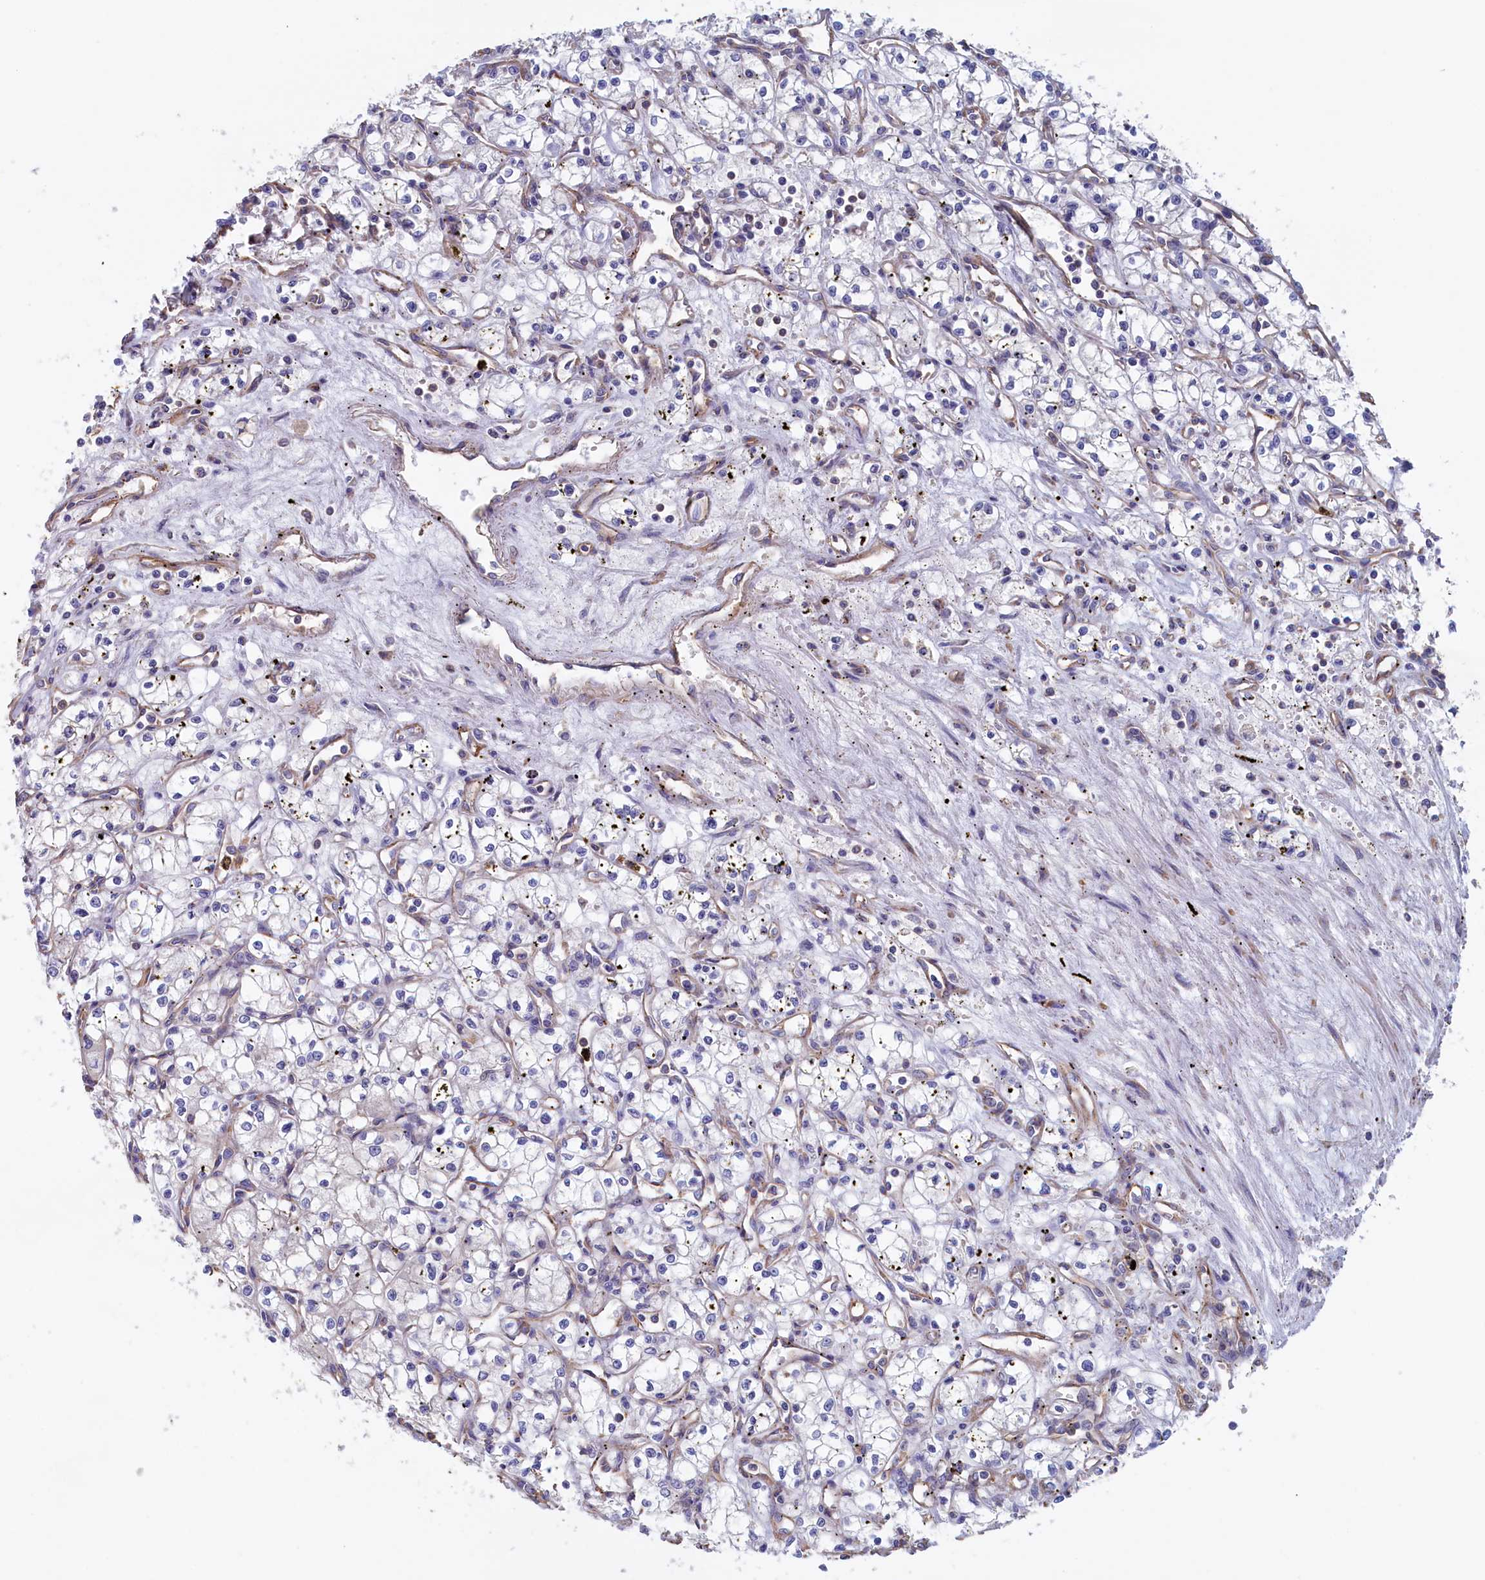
{"staining": {"intensity": "negative", "quantity": "none", "location": "none"}, "tissue": "renal cancer", "cell_type": "Tumor cells", "image_type": "cancer", "snomed": [{"axis": "morphology", "description": "Adenocarcinoma, NOS"}, {"axis": "topography", "description": "Kidney"}], "caption": "Photomicrograph shows no significant protein expression in tumor cells of renal adenocarcinoma. (DAB (3,3'-diaminobenzidine) IHC, high magnification).", "gene": "ANKRD2", "patient": {"sex": "male", "age": 59}}